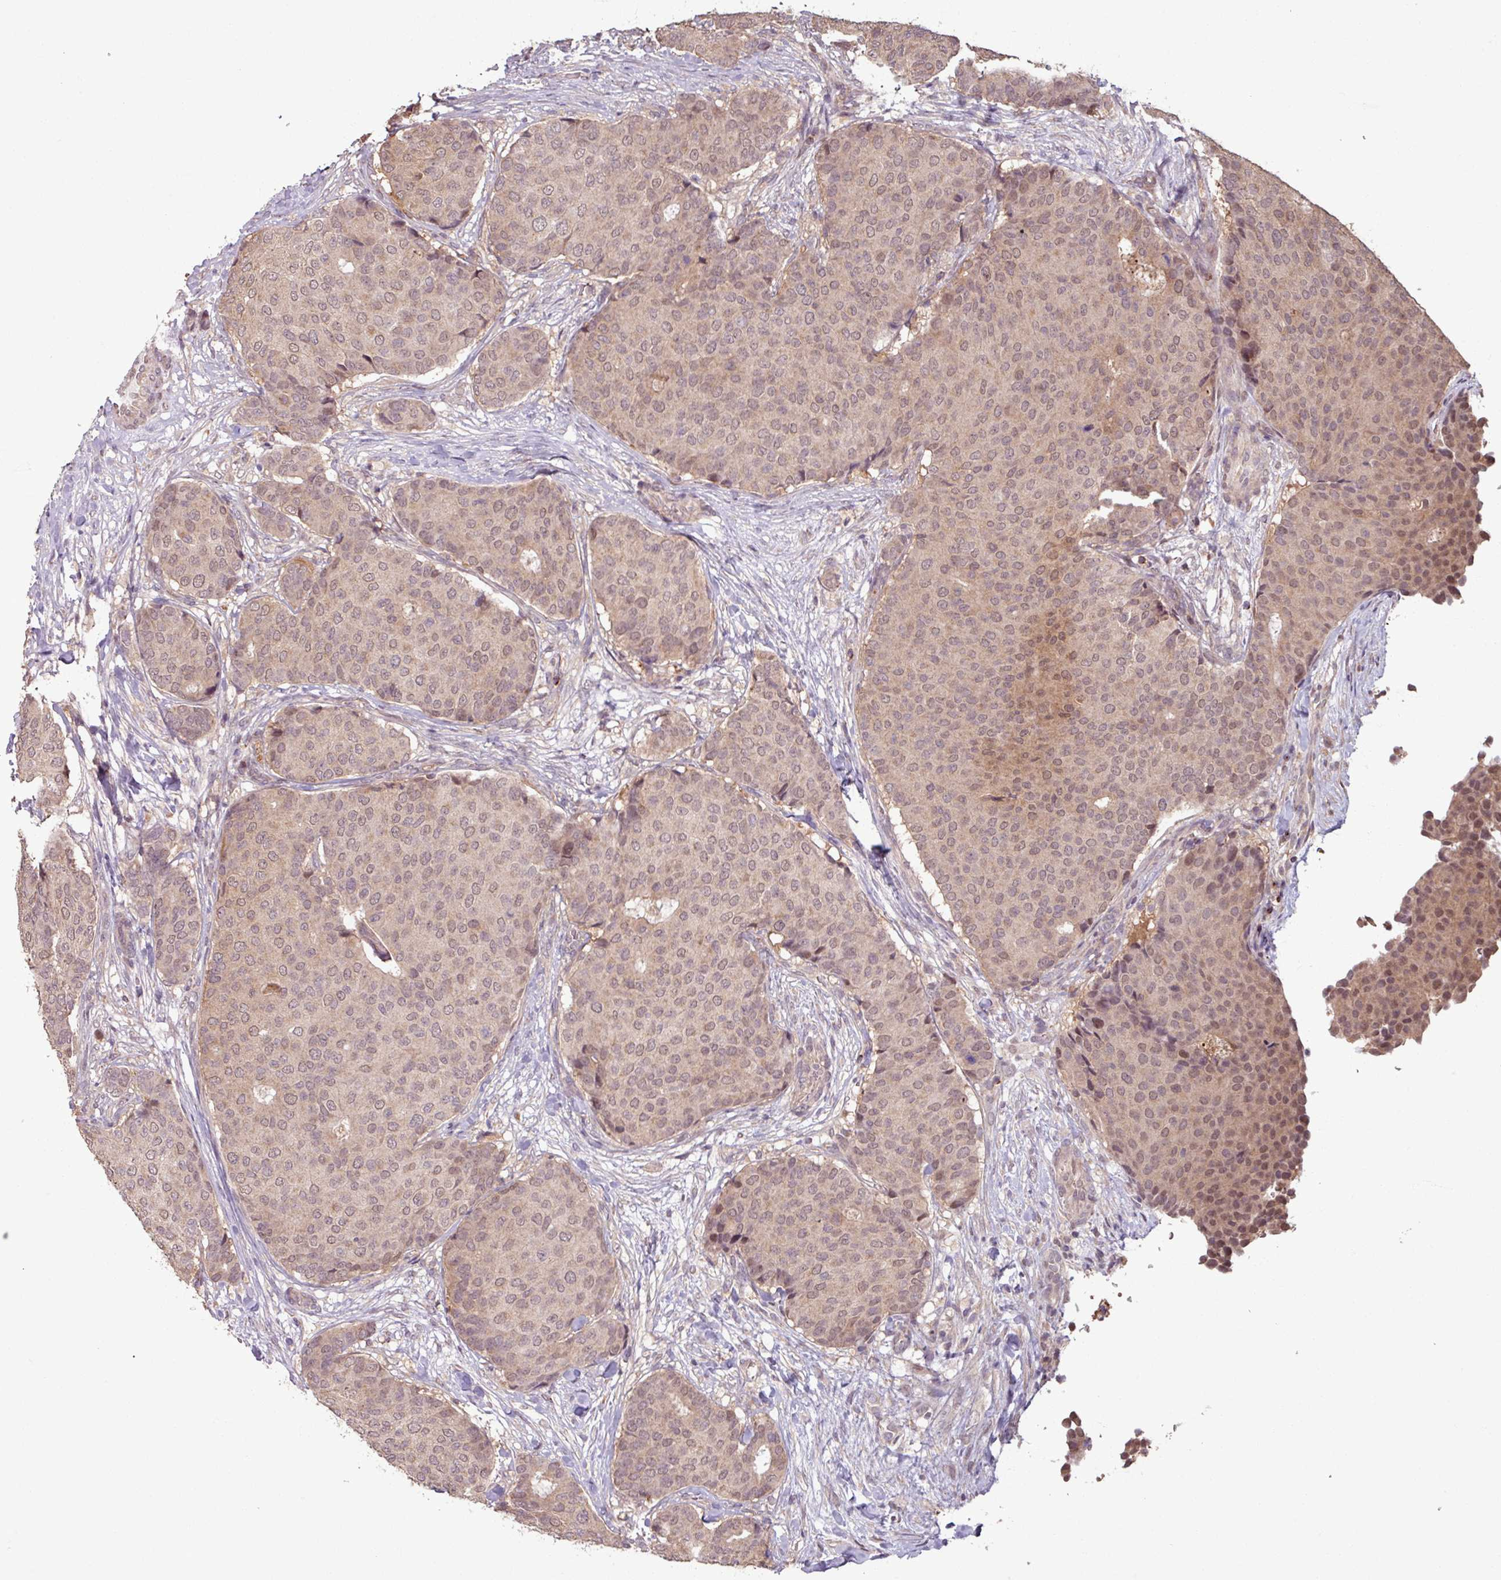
{"staining": {"intensity": "weak", "quantity": ">75%", "location": "nuclear"}, "tissue": "breast cancer", "cell_type": "Tumor cells", "image_type": "cancer", "snomed": [{"axis": "morphology", "description": "Duct carcinoma"}, {"axis": "topography", "description": "Breast"}], "caption": "This image displays infiltrating ductal carcinoma (breast) stained with immunohistochemistry (IHC) to label a protein in brown. The nuclear of tumor cells show weak positivity for the protein. Nuclei are counter-stained blue.", "gene": "OR6B1", "patient": {"sex": "female", "age": 75}}